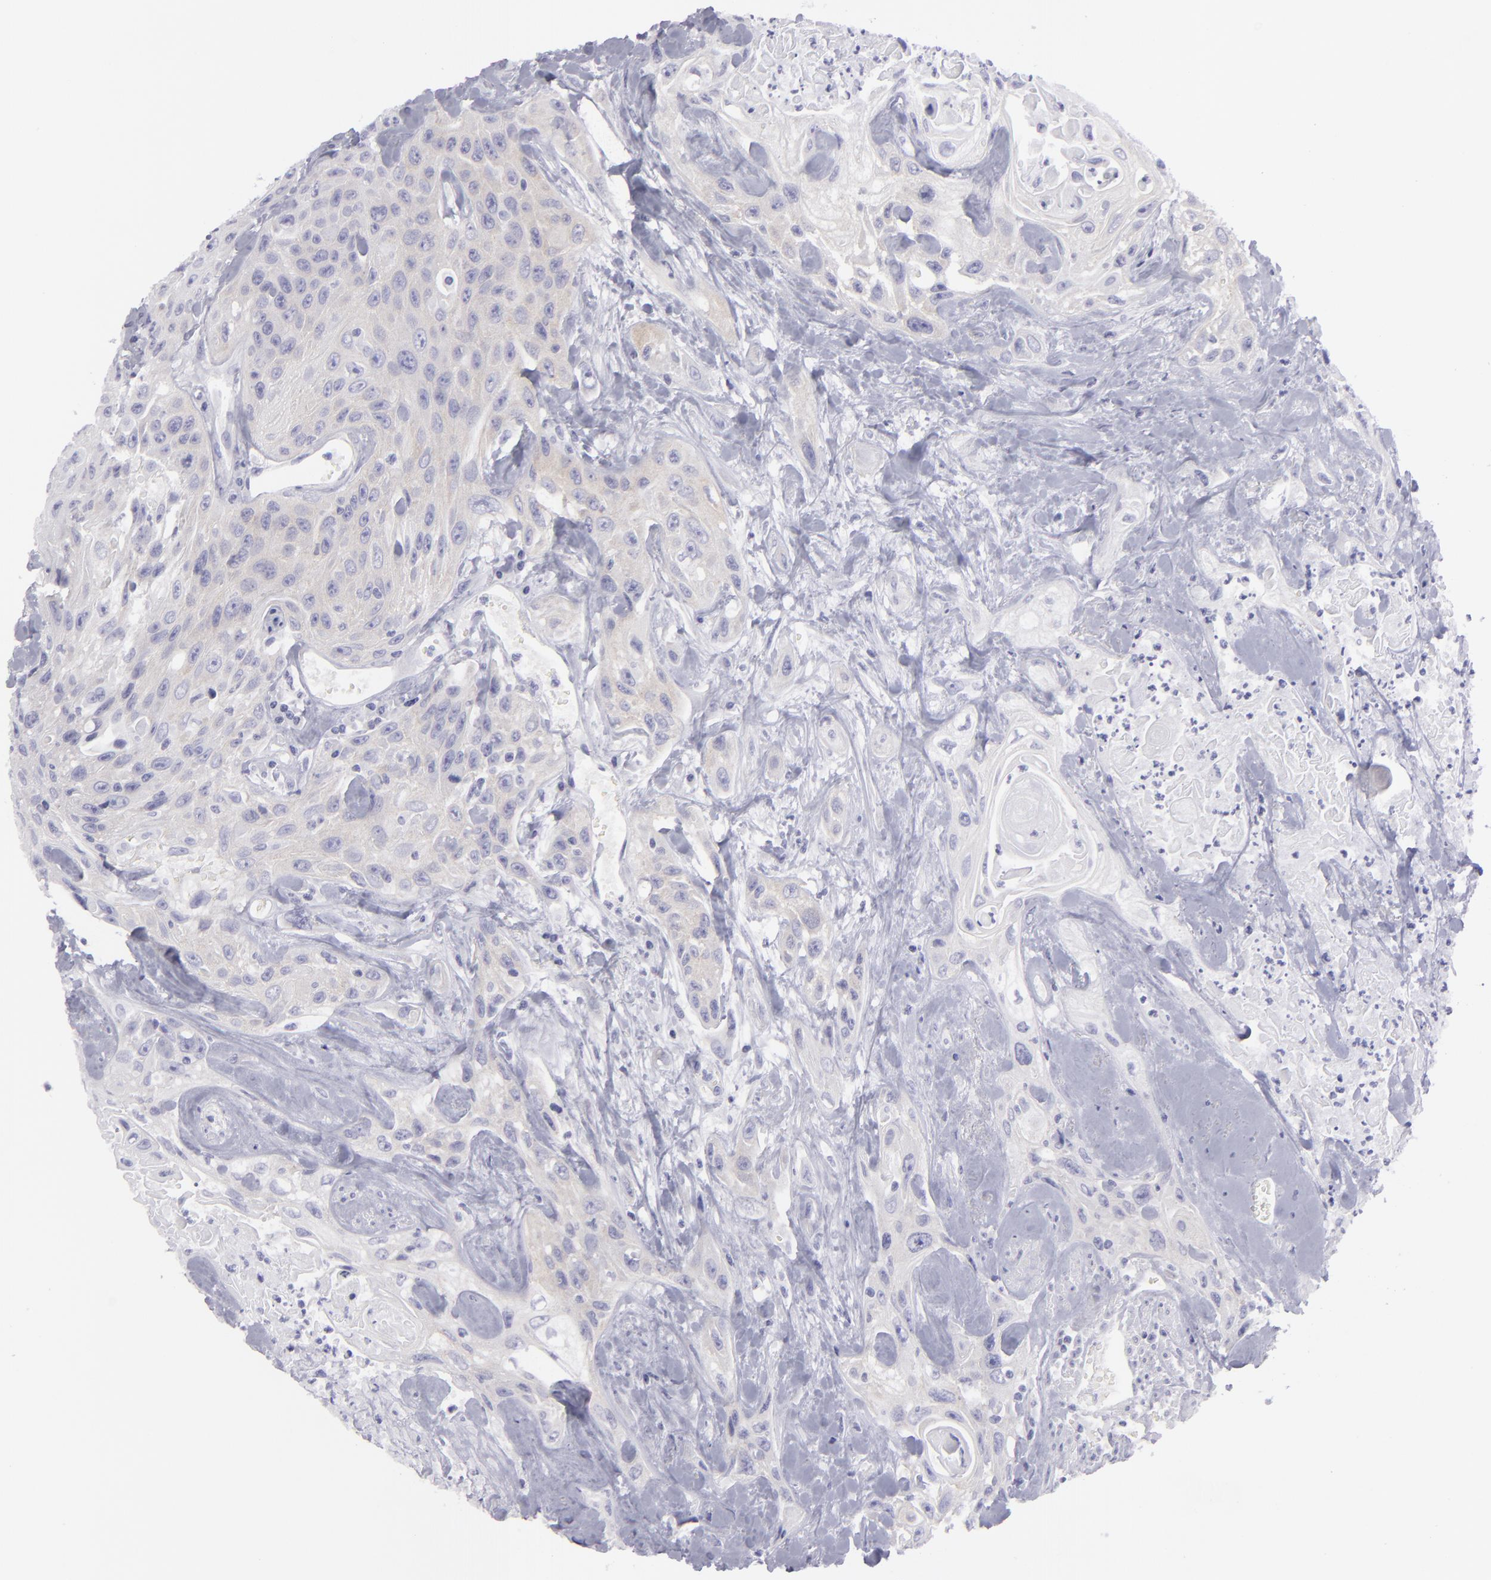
{"staining": {"intensity": "weak", "quantity": ">75%", "location": "cytoplasmic/membranous"}, "tissue": "urothelial cancer", "cell_type": "Tumor cells", "image_type": "cancer", "snomed": [{"axis": "morphology", "description": "Urothelial carcinoma, High grade"}, {"axis": "topography", "description": "Urinary bladder"}], "caption": "Immunohistochemistry of urothelial carcinoma (high-grade) shows low levels of weak cytoplasmic/membranous expression in approximately >75% of tumor cells.", "gene": "DLG4", "patient": {"sex": "female", "age": 84}}